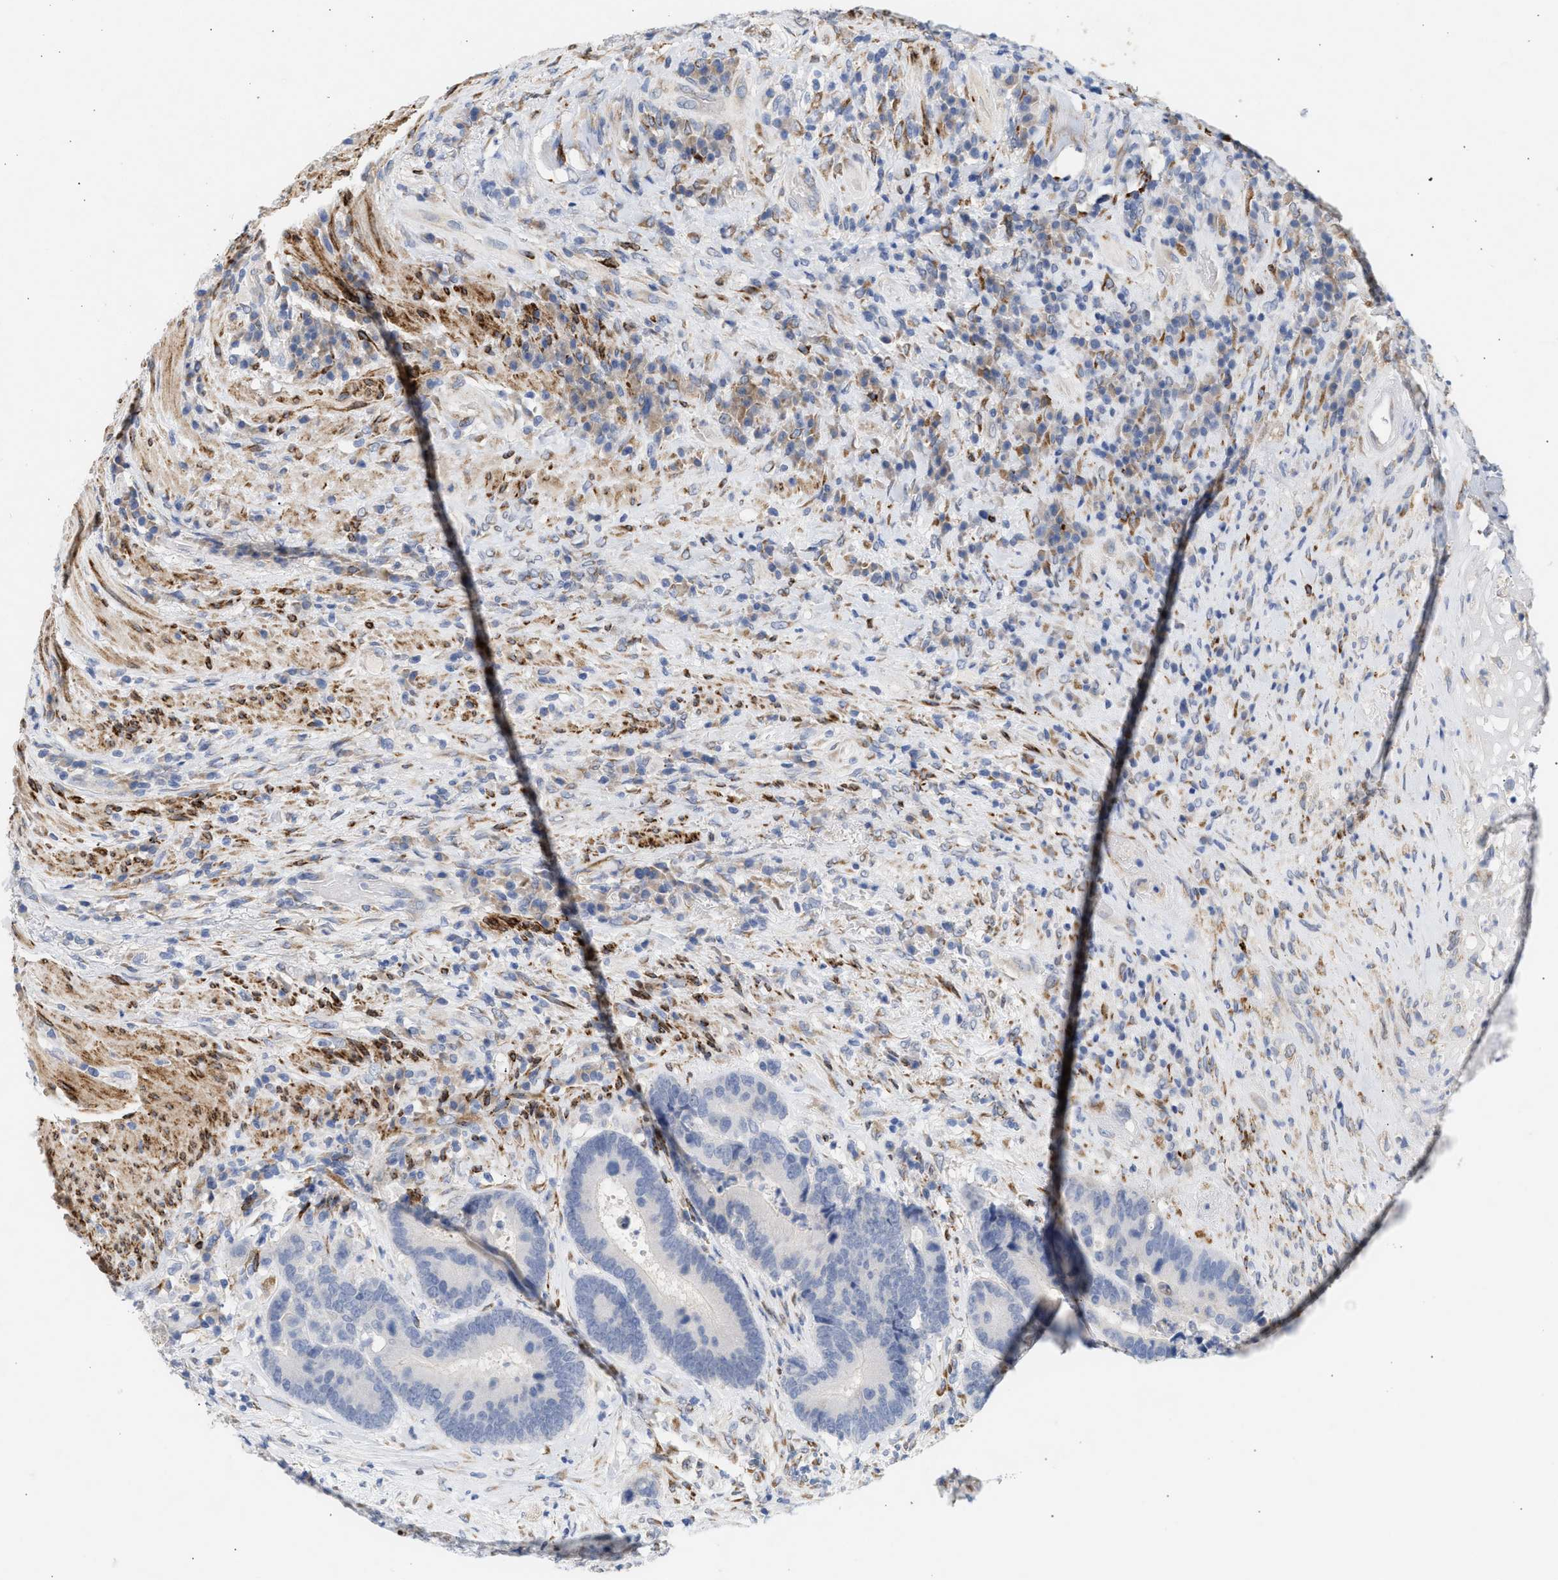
{"staining": {"intensity": "negative", "quantity": "none", "location": "none"}, "tissue": "colorectal cancer", "cell_type": "Tumor cells", "image_type": "cancer", "snomed": [{"axis": "morphology", "description": "Adenocarcinoma, NOS"}, {"axis": "topography", "description": "Rectum"}], "caption": "Immunohistochemistry histopathology image of neoplastic tissue: human colorectal cancer (adenocarcinoma) stained with DAB (3,3'-diaminobenzidine) shows no significant protein positivity in tumor cells. Nuclei are stained in blue.", "gene": "SELENOM", "patient": {"sex": "female", "age": 89}}